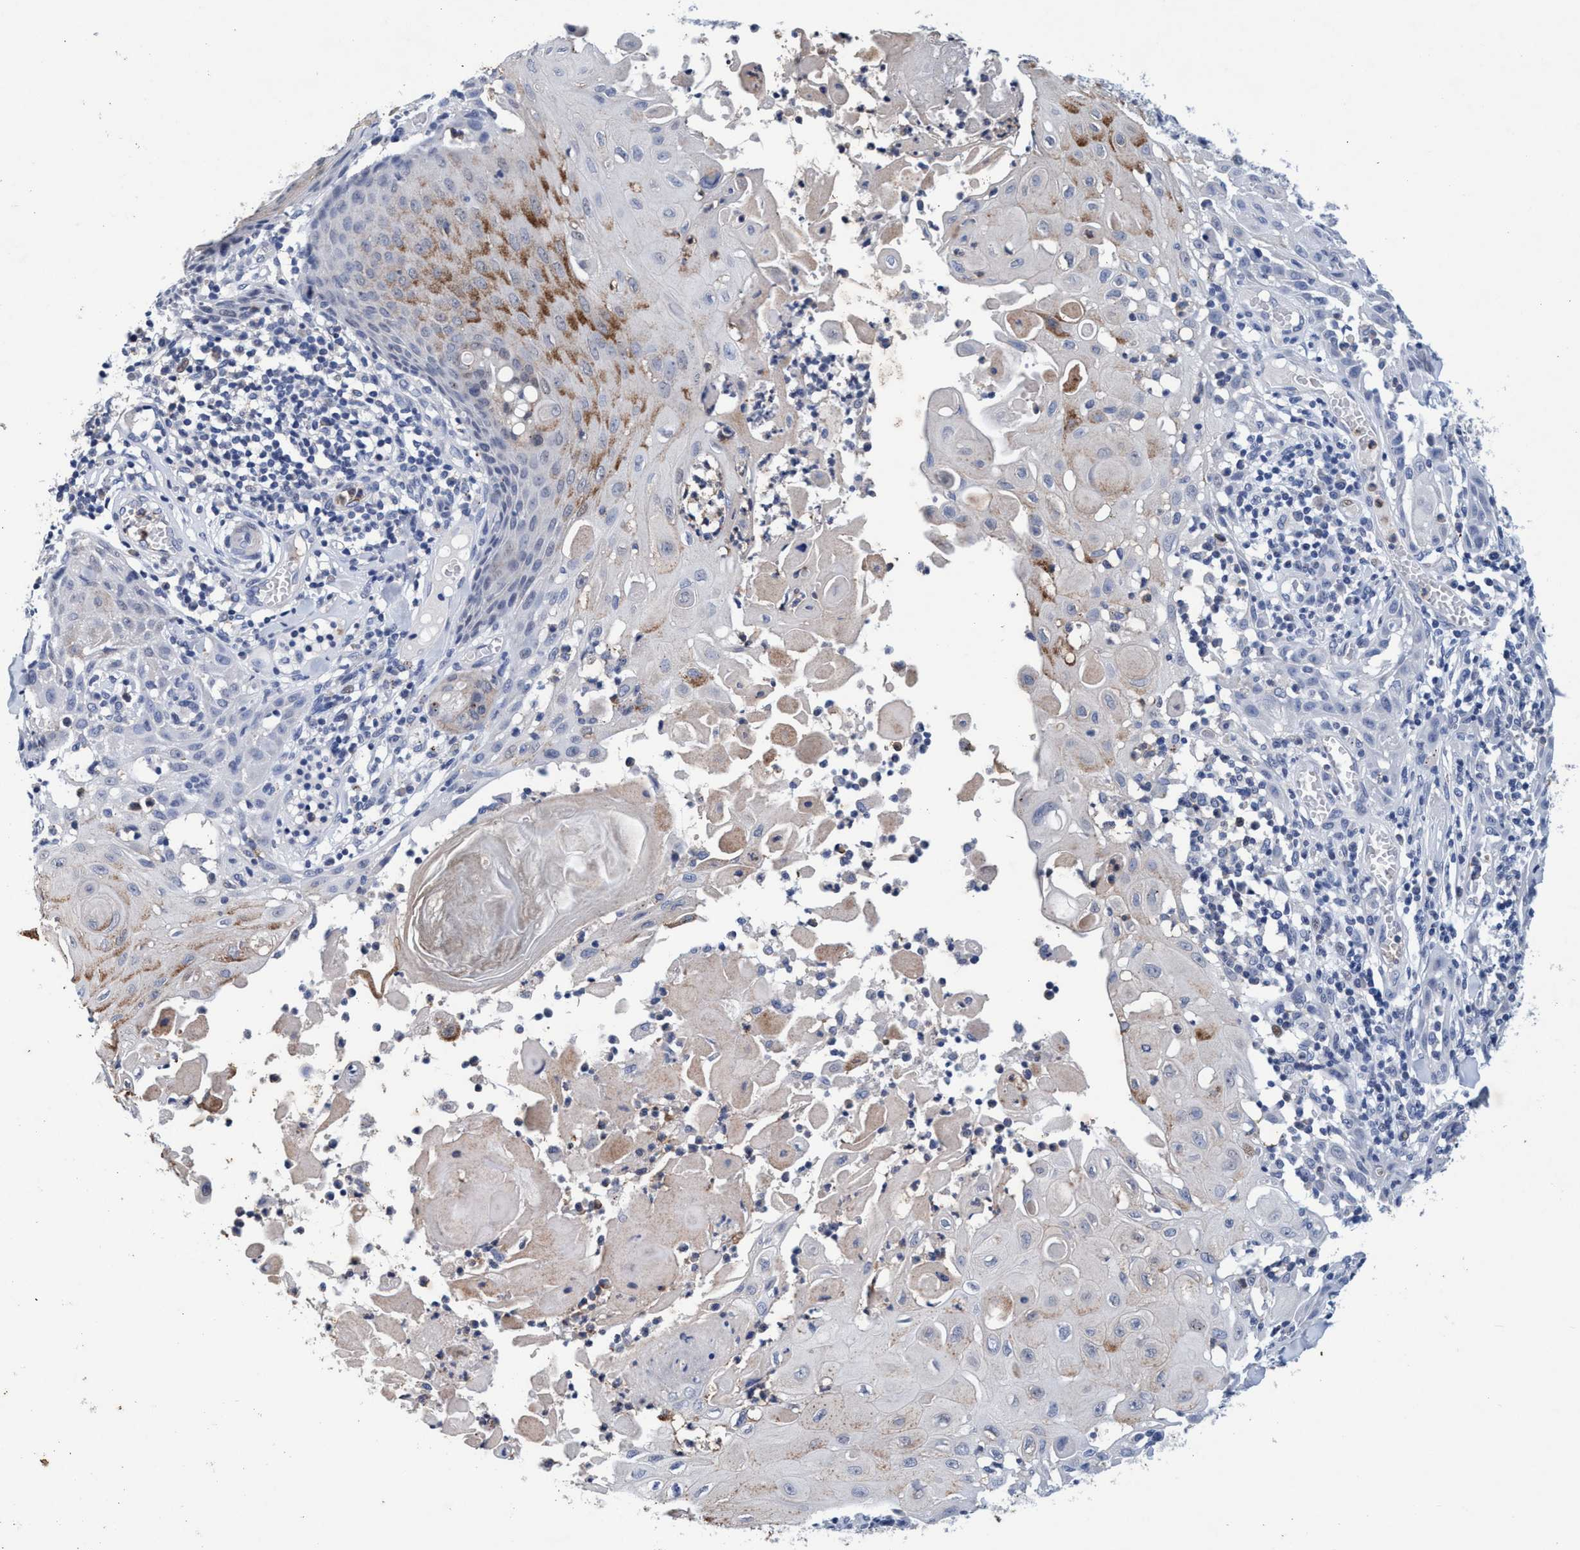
{"staining": {"intensity": "moderate", "quantity": "<25%", "location": "cytoplasmic/membranous"}, "tissue": "skin cancer", "cell_type": "Tumor cells", "image_type": "cancer", "snomed": [{"axis": "morphology", "description": "Squamous cell carcinoma, NOS"}, {"axis": "topography", "description": "Skin"}], "caption": "Moderate cytoplasmic/membranous staining is appreciated in approximately <25% of tumor cells in skin cancer (squamous cell carcinoma). (IHC, brightfield microscopy, high magnification).", "gene": "GRB14", "patient": {"sex": "male", "age": 24}}